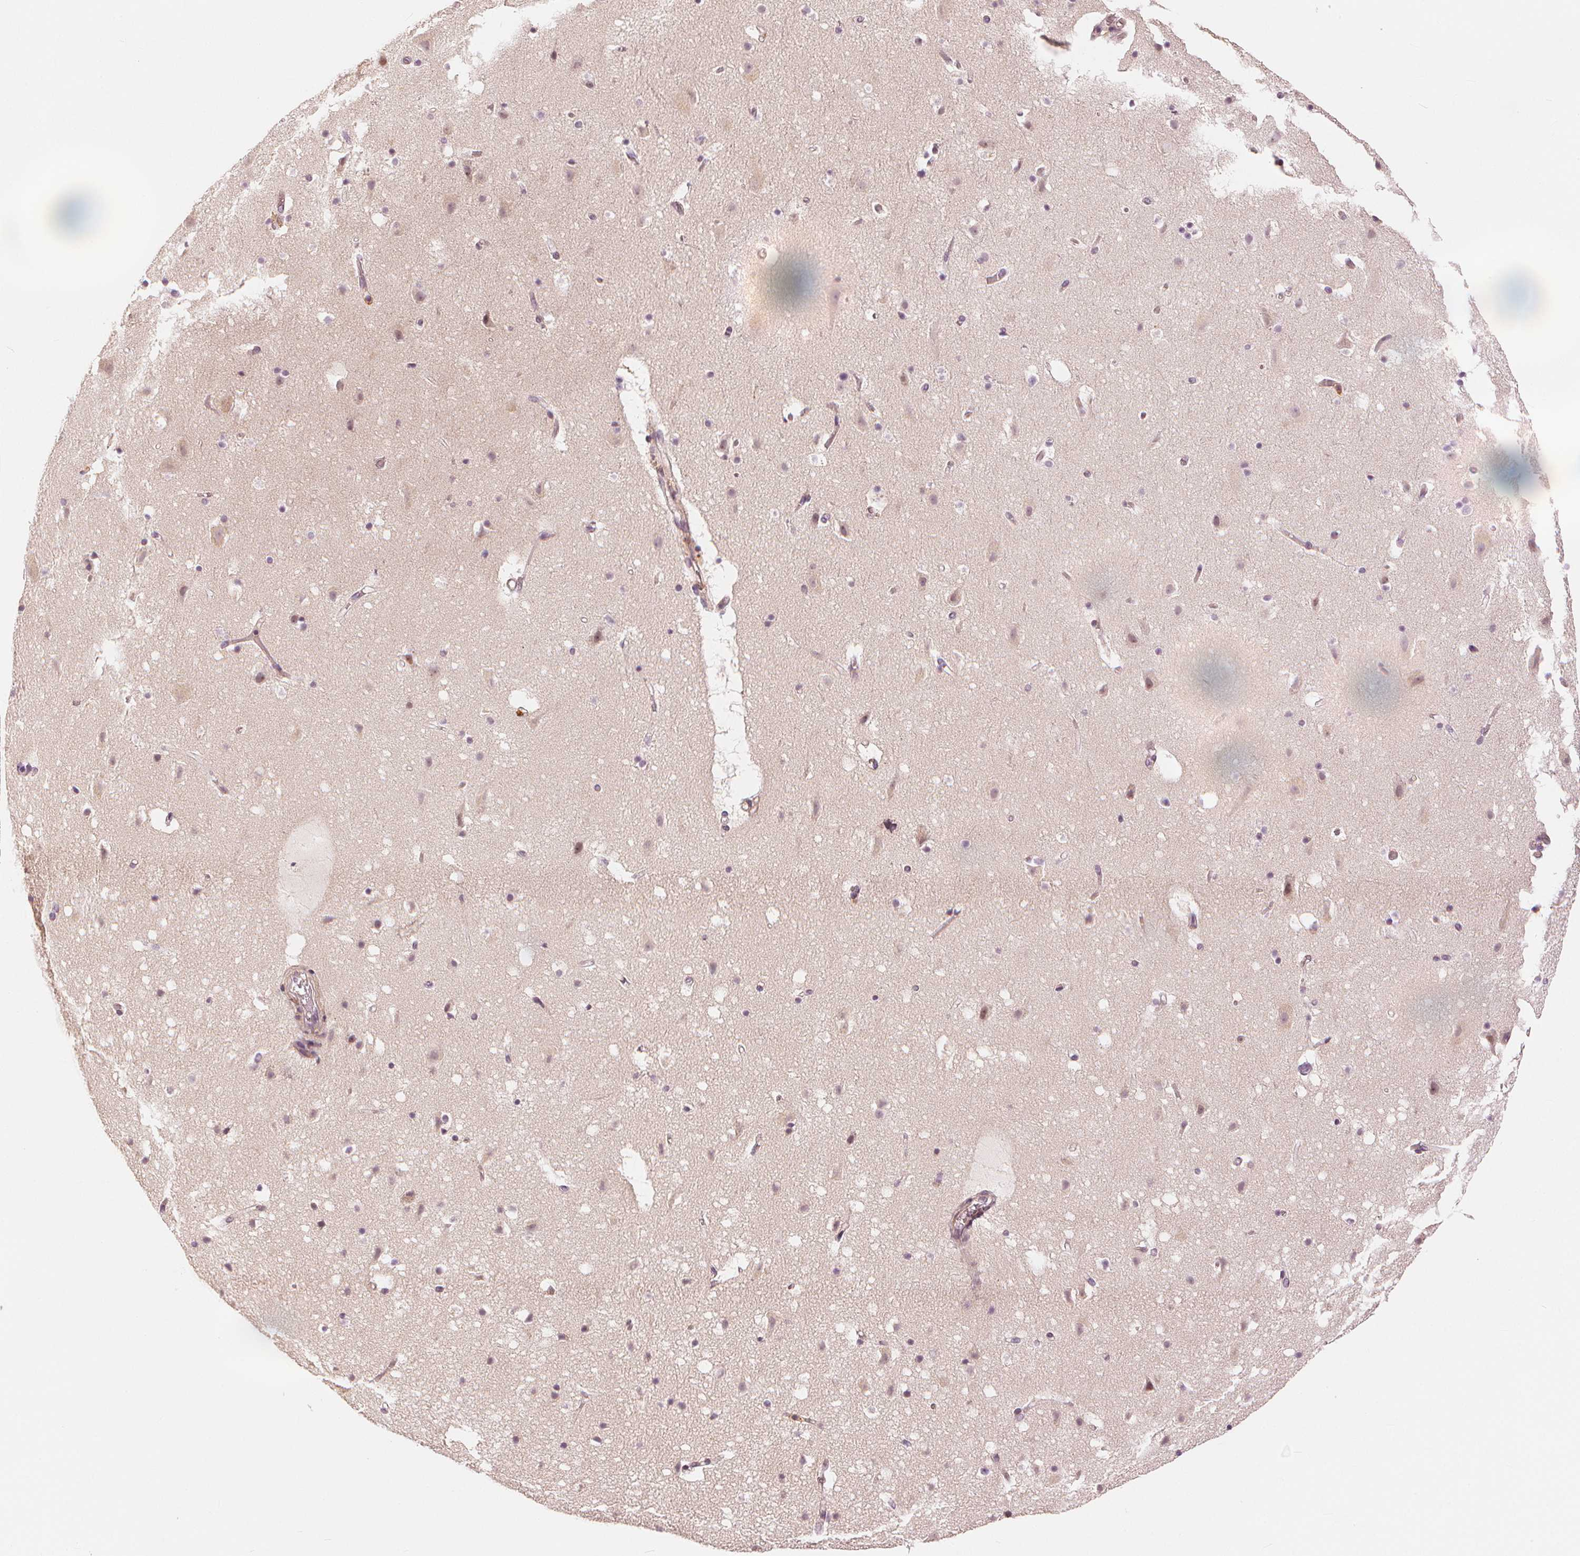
{"staining": {"intensity": "negative", "quantity": "none", "location": "none"}, "tissue": "cerebral cortex", "cell_type": "Endothelial cells", "image_type": "normal", "snomed": [{"axis": "morphology", "description": "Normal tissue, NOS"}, {"axis": "topography", "description": "Cerebral cortex"}], "caption": "Immunohistochemistry photomicrograph of normal cerebral cortex: cerebral cortex stained with DAB (3,3'-diaminobenzidine) demonstrates no significant protein positivity in endothelial cells.", "gene": "SLC34A1", "patient": {"sex": "female", "age": 42}}